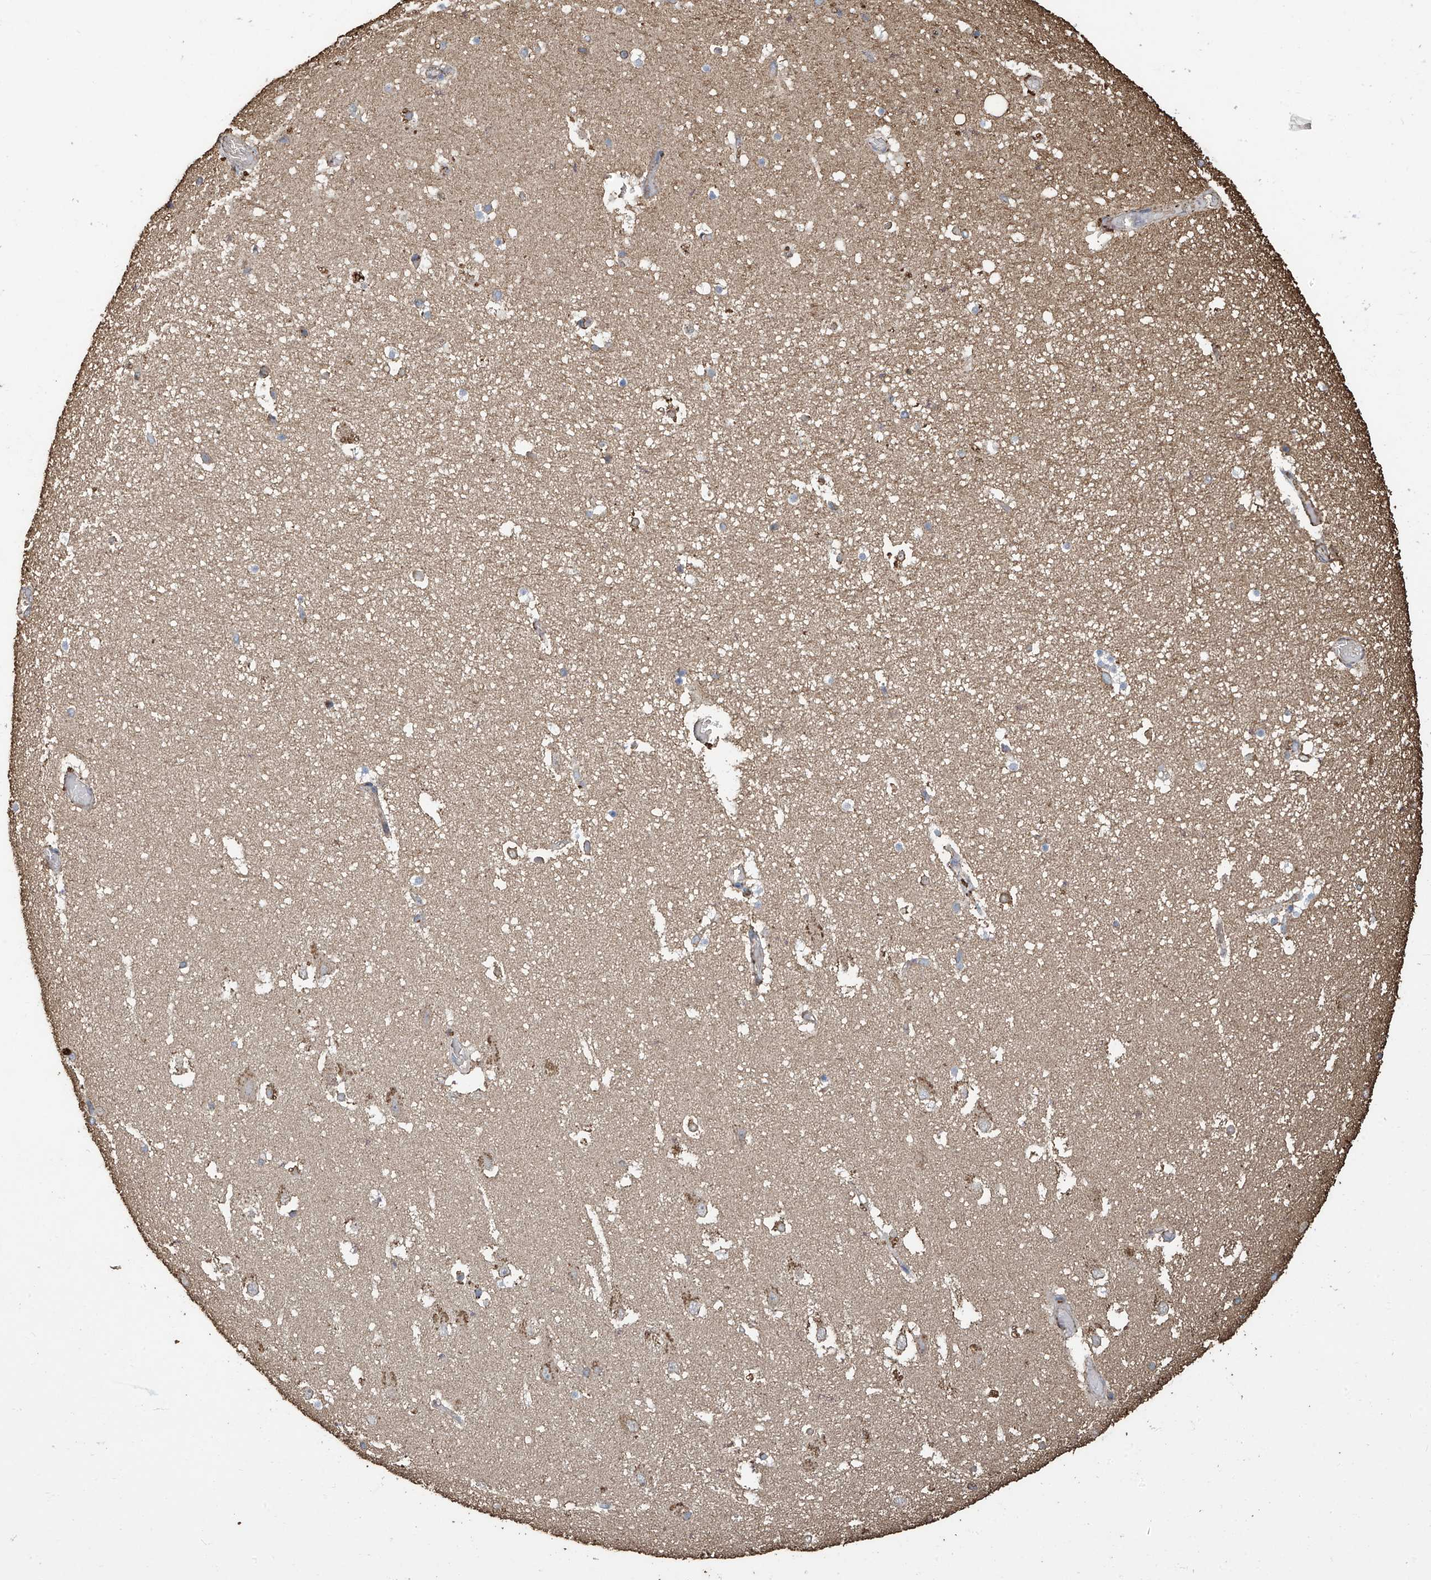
{"staining": {"intensity": "negative", "quantity": "none", "location": "none"}, "tissue": "hippocampus", "cell_type": "Glial cells", "image_type": "normal", "snomed": [{"axis": "morphology", "description": "Normal tissue, NOS"}, {"axis": "topography", "description": "Hippocampus"}], "caption": "DAB immunohistochemical staining of unremarkable hippocampus shows no significant expression in glial cells.", "gene": "OGT", "patient": {"sex": "female", "age": 52}}